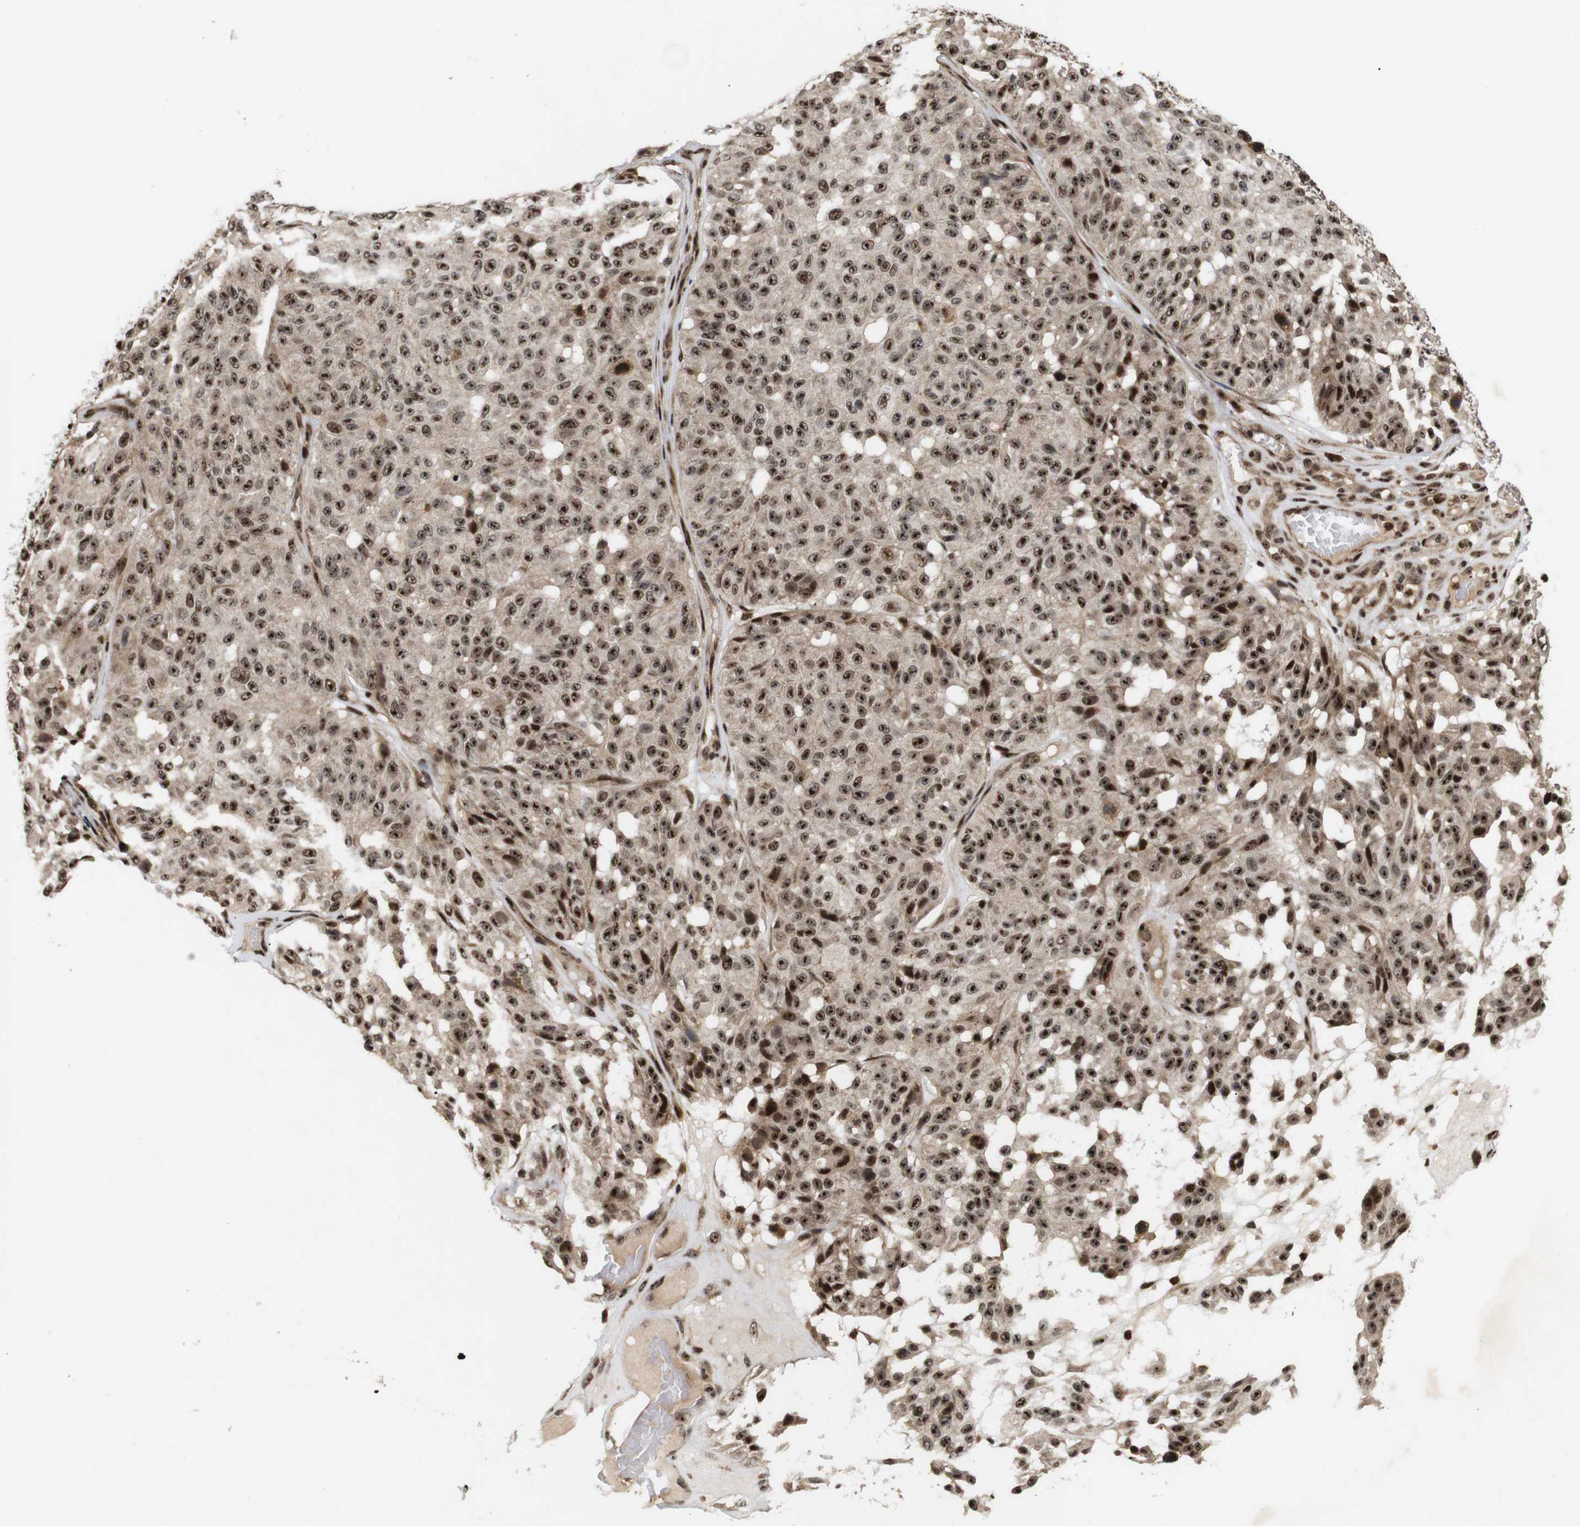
{"staining": {"intensity": "strong", "quantity": ">75%", "location": "cytoplasmic/membranous,nuclear"}, "tissue": "melanoma", "cell_type": "Tumor cells", "image_type": "cancer", "snomed": [{"axis": "morphology", "description": "Malignant melanoma, NOS"}, {"axis": "topography", "description": "Skin"}], "caption": "Melanoma was stained to show a protein in brown. There is high levels of strong cytoplasmic/membranous and nuclear expression in about >75% of tumor cells.", "gene": "KIF23", "patient": {"sex": "female", "age": 46}}